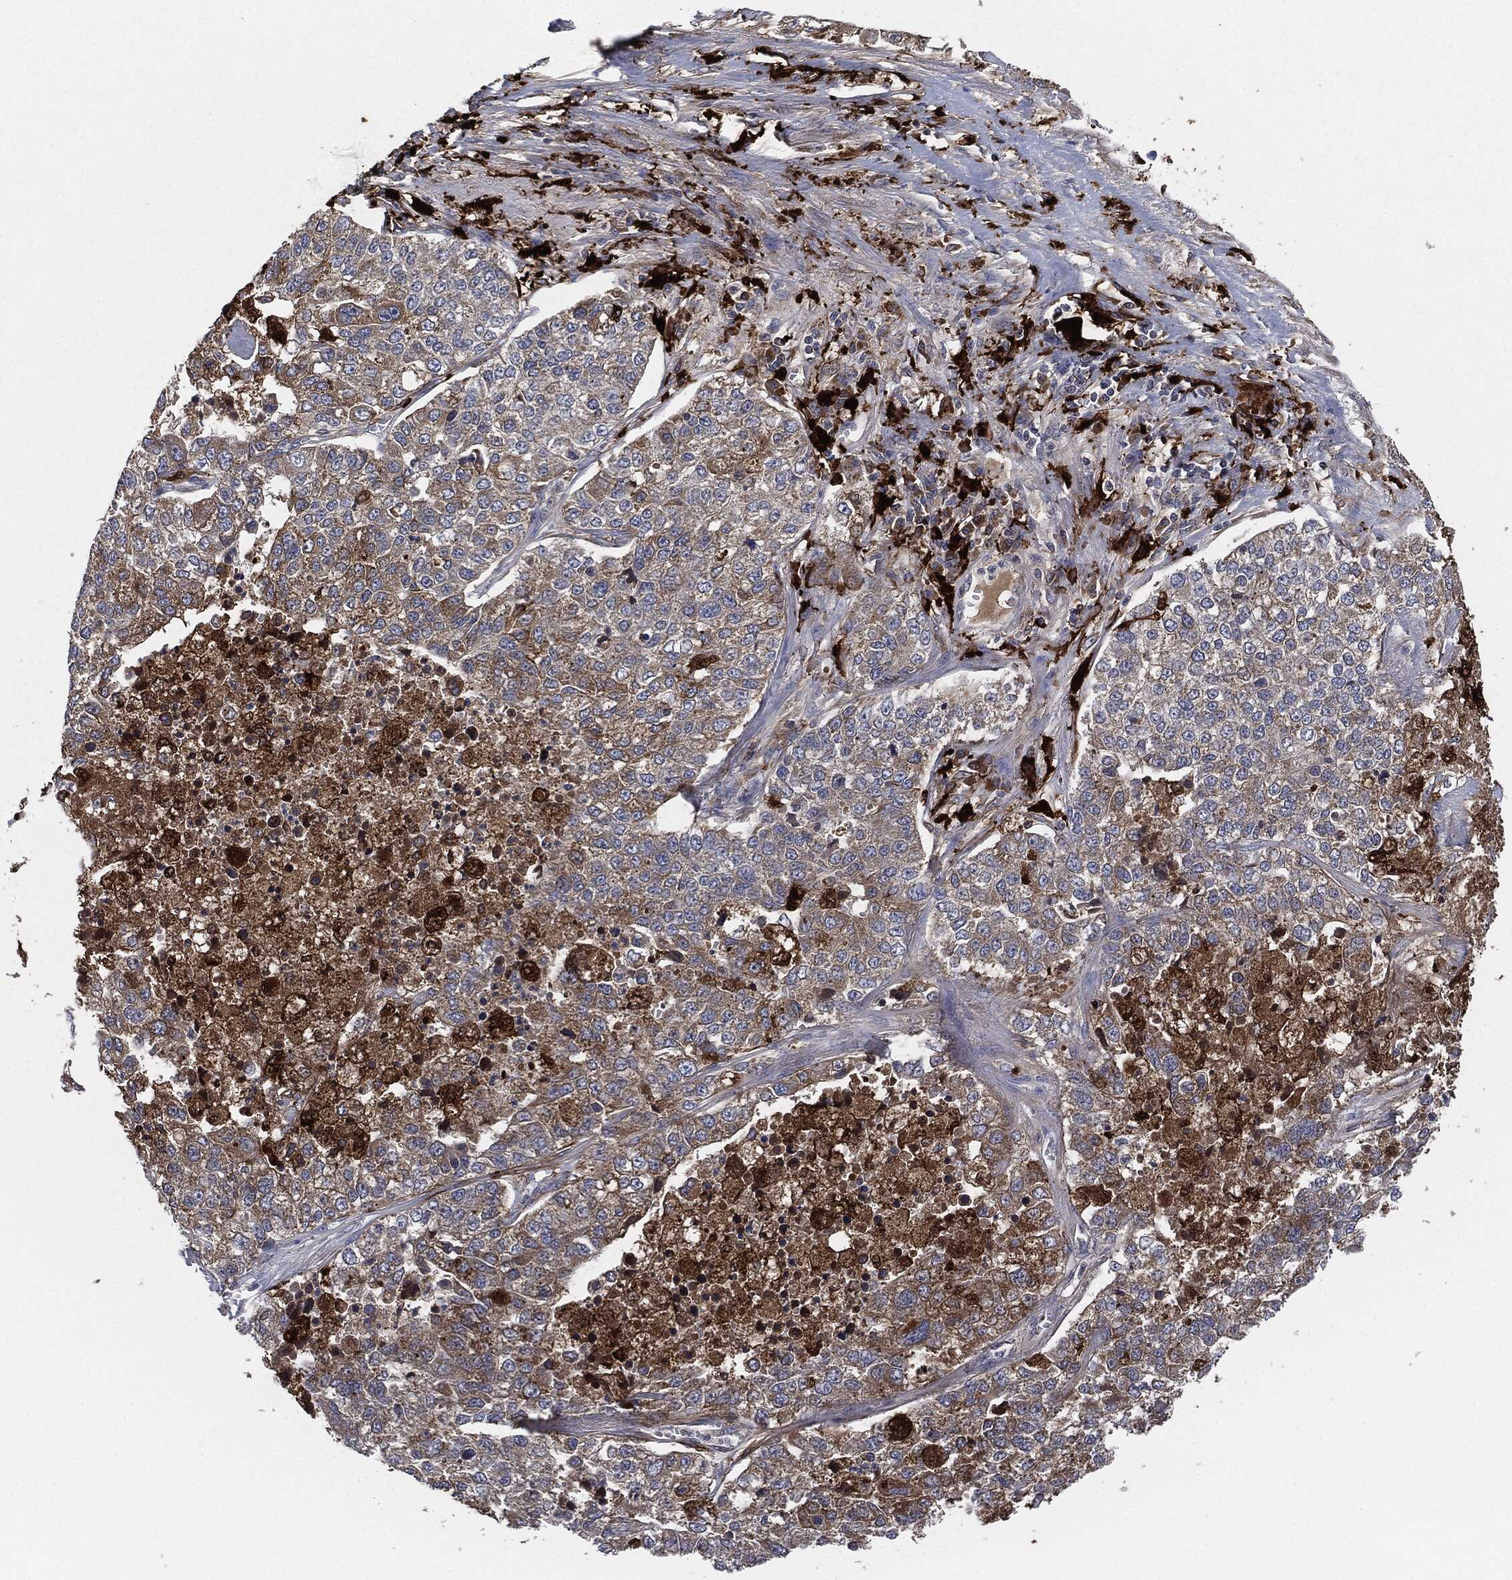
{"staining": {"intensity": "moderate", "quantity": "25%-75%", "location": "cytoplasmic/membranous"}, "tissue": "lung cancer", "cell_type": "Tumor cells", "image_type": "cancer", "snomed": [{"axis": "morphology", "description": "Adenocarcinoma, NOS"}, {"axis": "topography", "description": "Lung"}], "caption": "Immunohistochemistry of human adenocarcinoma (lung) shows medium levels of moderate cytoplasmic/membranous expression in about 25%-75% of tumor cells.", "gene": "TMEM11", "patient": {"sex": "male", "age": 49}}